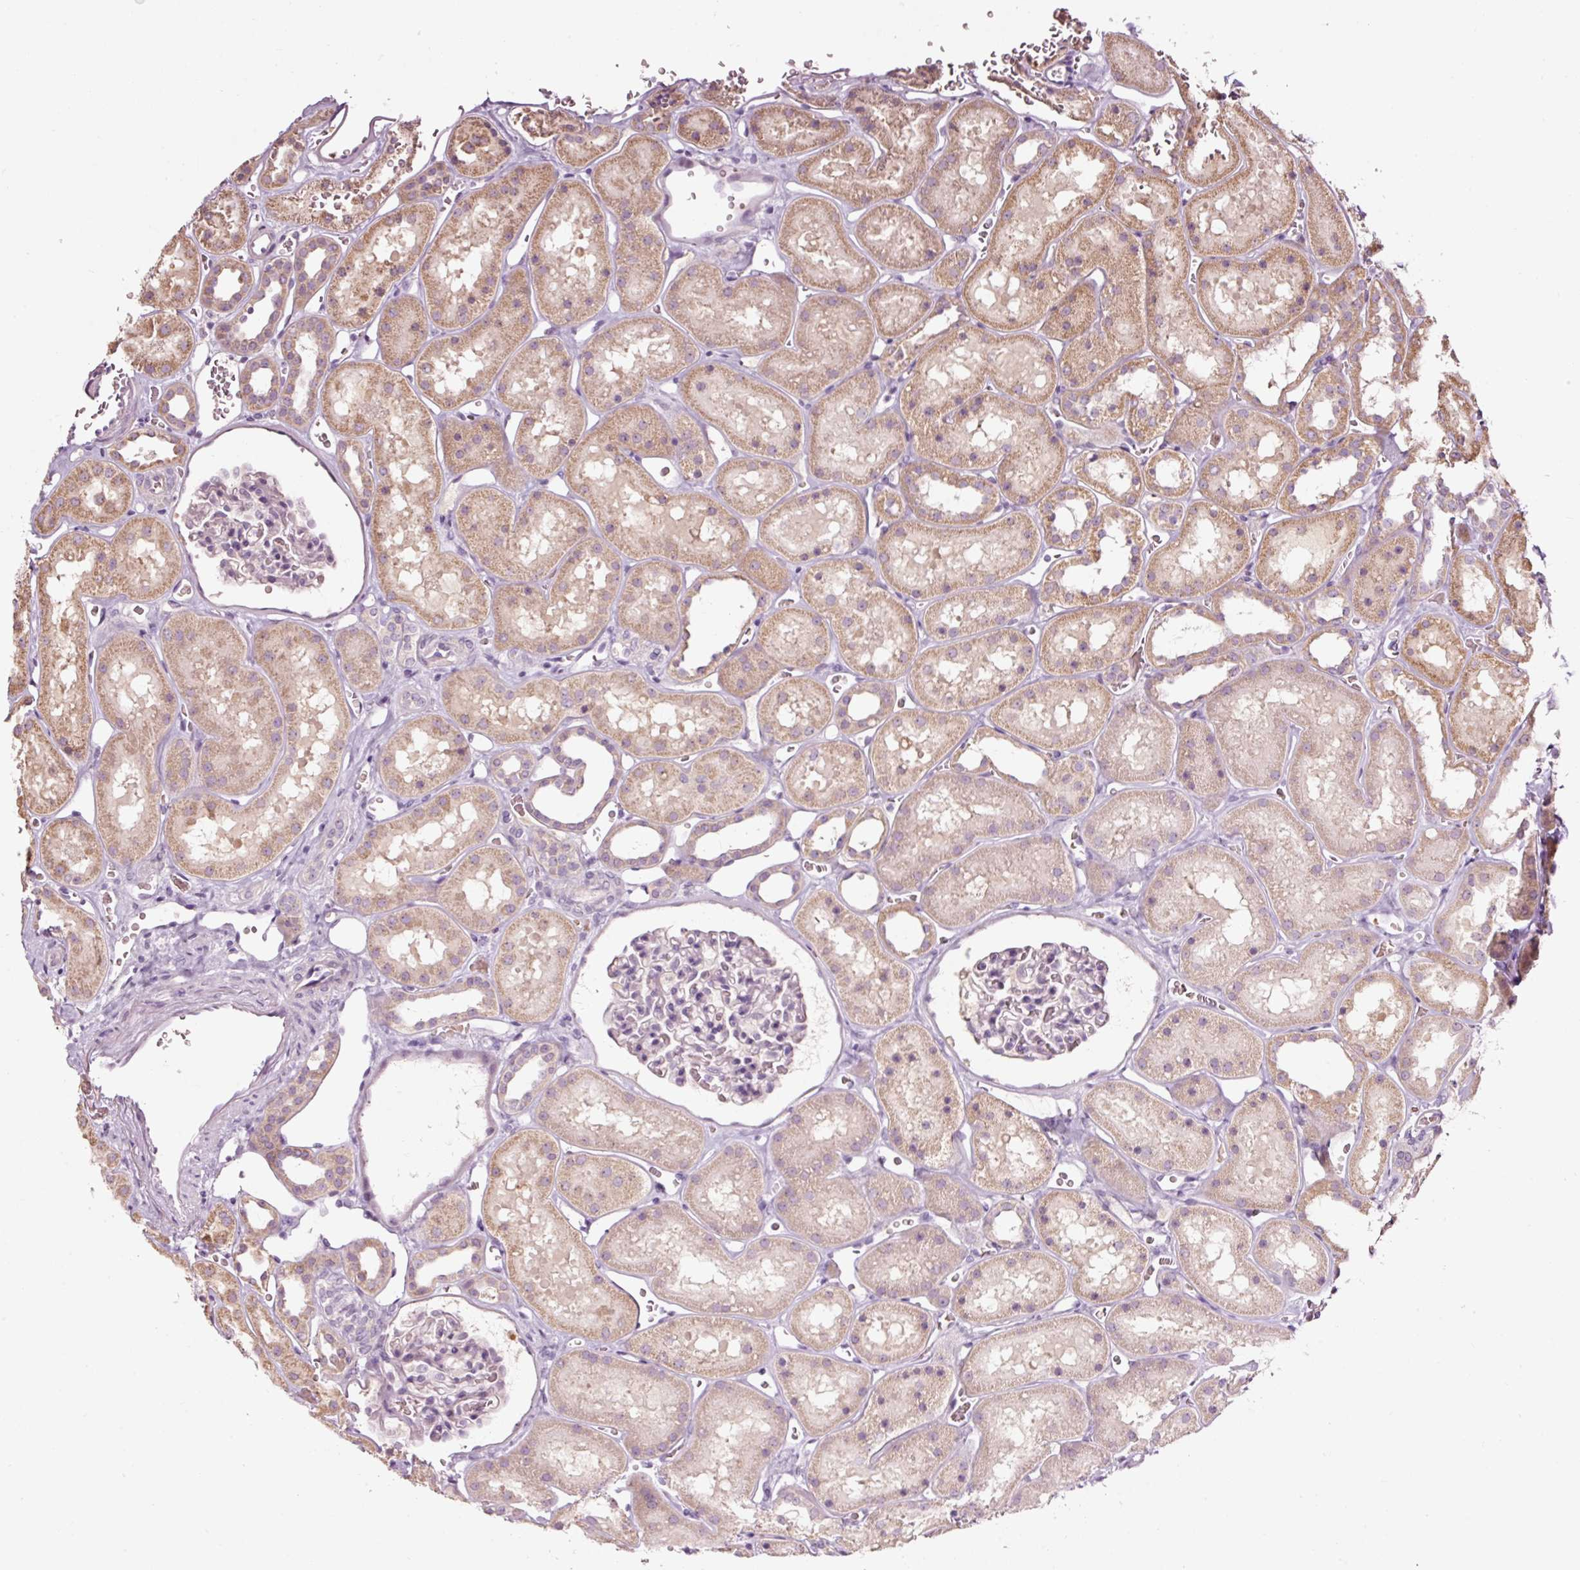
{"staining": {"intensity": "negative", "quantity": "none", "location": "none"}, "tissue": "kidney", "cell_type": "Cells in glomeruli", "image_type": "normal", "snomed": [{"axis": "morphology", "description": "Normal tissue, NOS"}, {"axis": "topography", "description": "Kidney"}], "caption": "Immunohistochemical staining of unremarkable kidney demonstrates no significant staining in cells in glomeruli.", "gene": "LDHAL6B", "patient": {"sex": "female", "age": 41}}